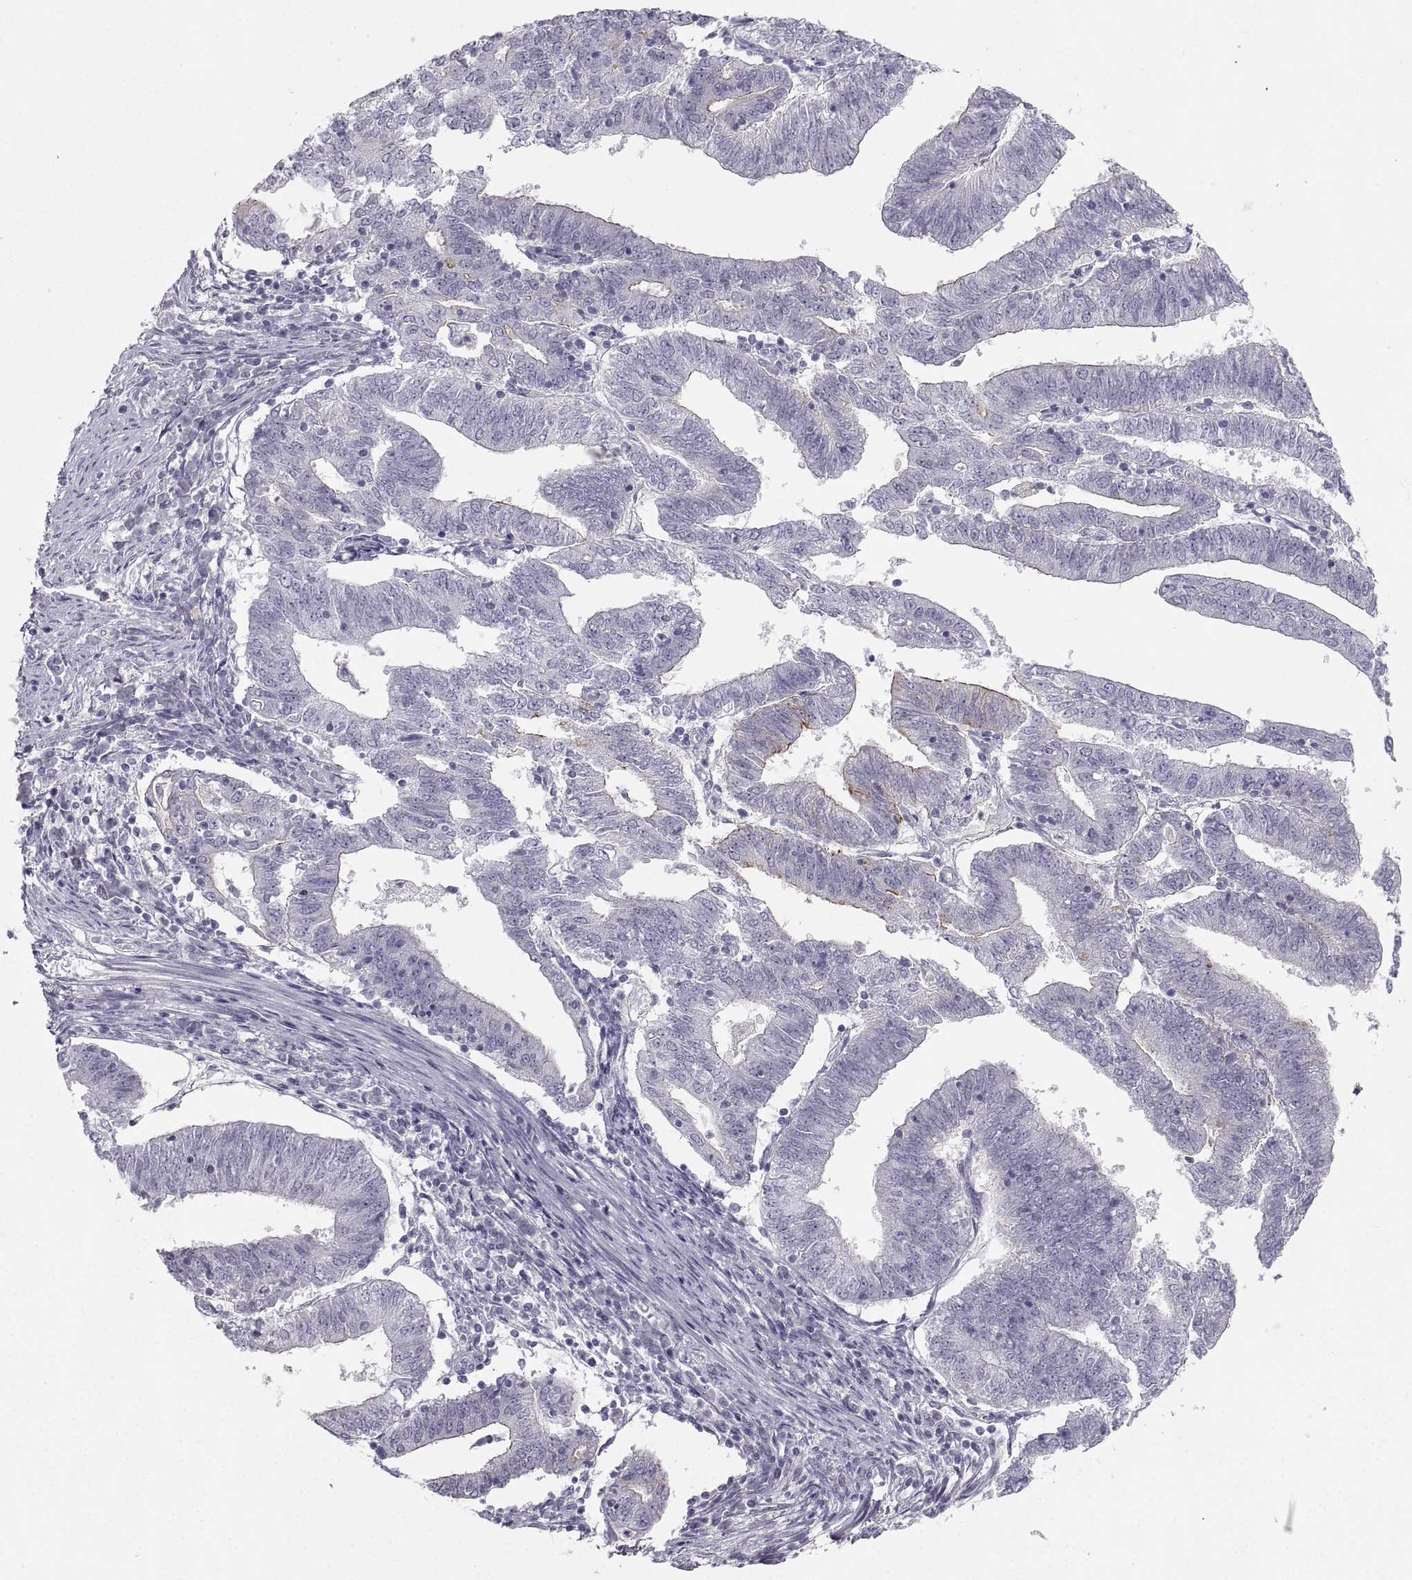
{"staining": {"intensity": "strong", "quantity": "<25%", "location": "cytoplasmic/membranous"}, "tissue": "endometrial cancer", "cell_type": "Tumor cells", "image_type": "cancer", "snomed": [{"axis": "morphology", "description": "Adenocarcinoma, NOS"}, {"axis": "topography", "description": "Endometrium"}], "caption": "Protein analysis of endometrial cancer tissue exhibits strong cytoplasmic/membranous staining in approximately <25% of tumor cells.", "gene": "ZNF185", "patient": {"sex": "female", "age": 82}}